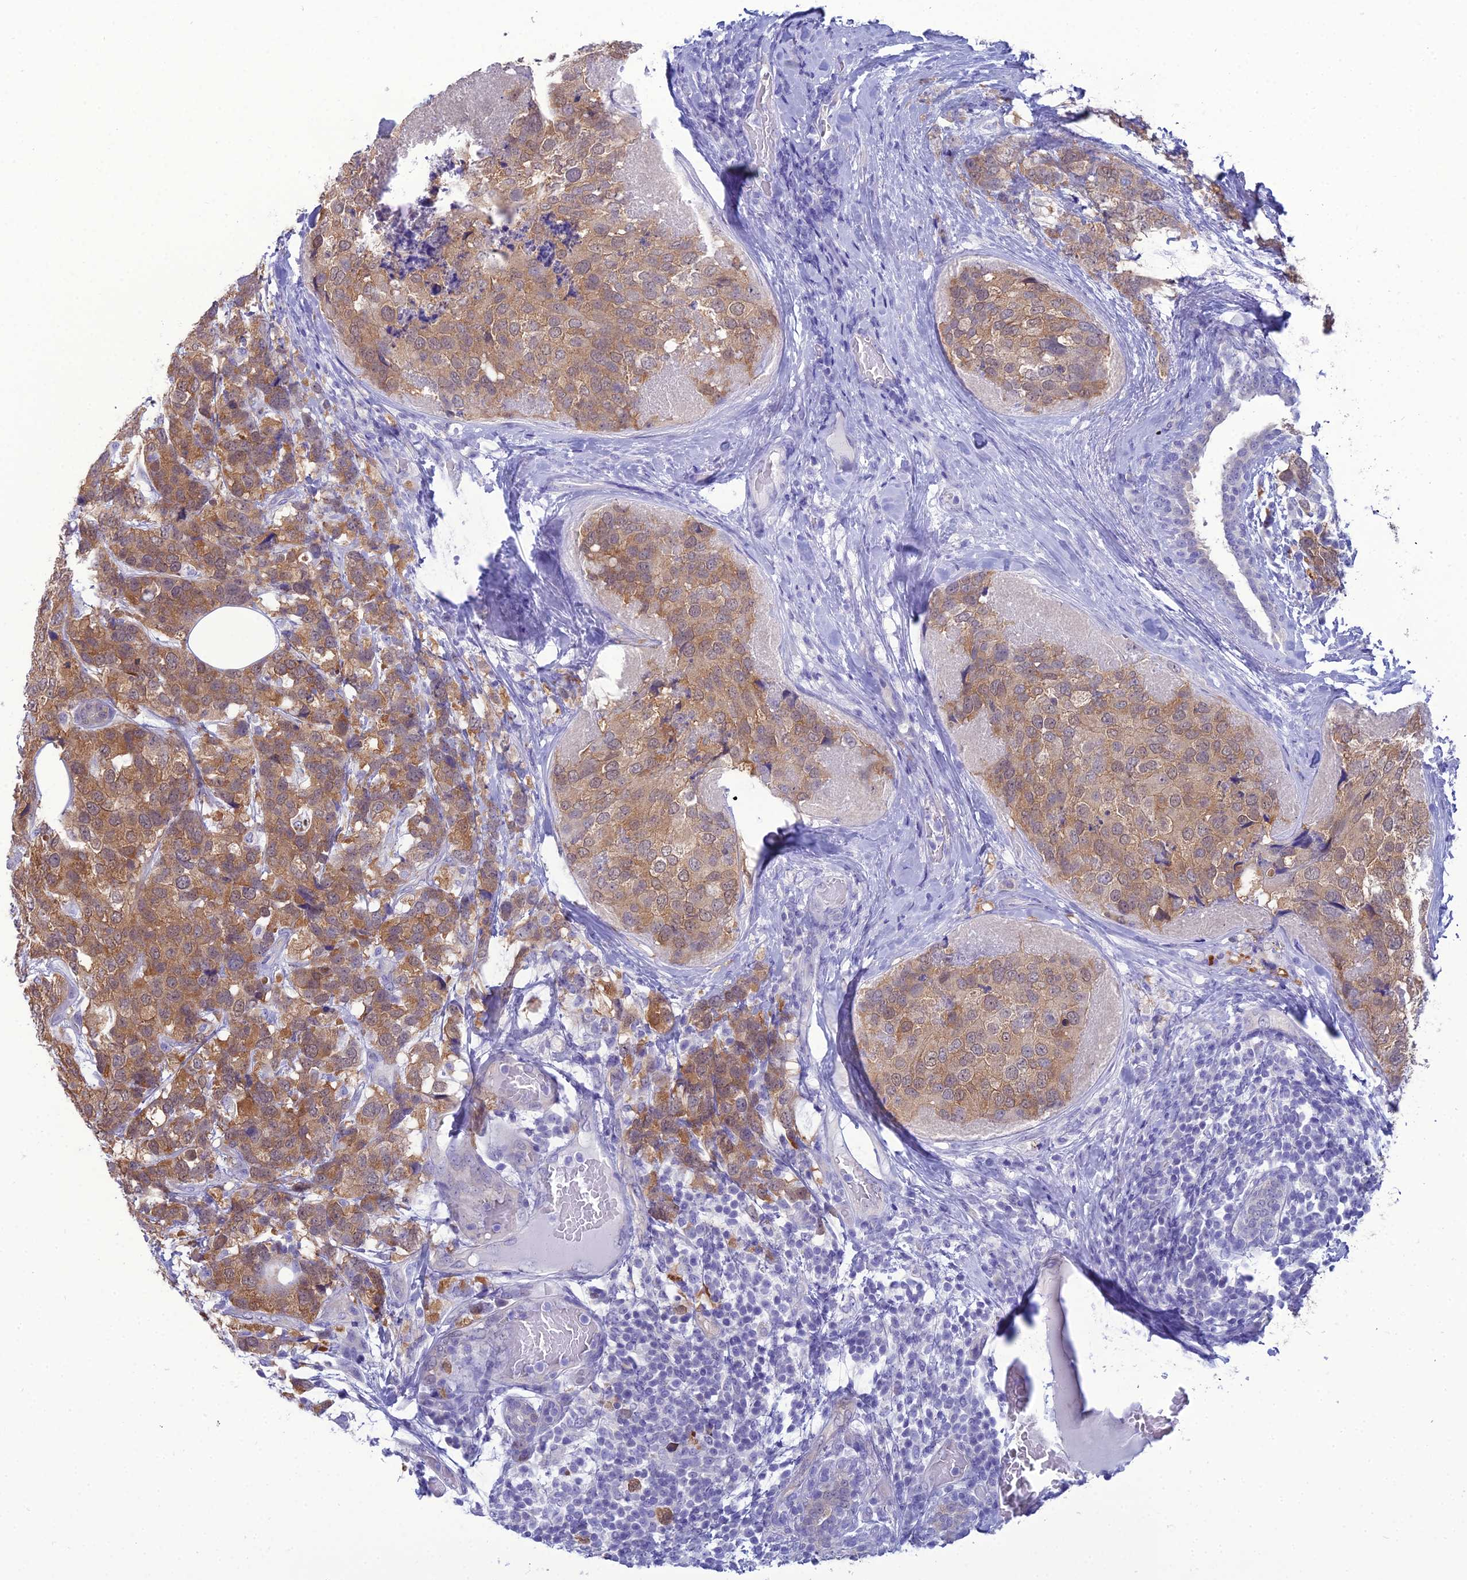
{"staining": {"intensity": "moderate", "quantity": ">75%", "location": "cytoplasmic/membranous"}, "tissue": "breast cancer", "cell_type": "Tumor cells", "image_type": "cancer", "snomed": [{"axis": "morphology", "description": "Lobular carcinoma"}, {"axis": "topography", "description": "Breast"}], "caption": "Breast lobular carcinoma stained for a protein displays moderate cytoplasmic/membranous positivity in tumor cells.", "gene": "GNPNAT1", "patient": {"sex": "female", "age": 59}}